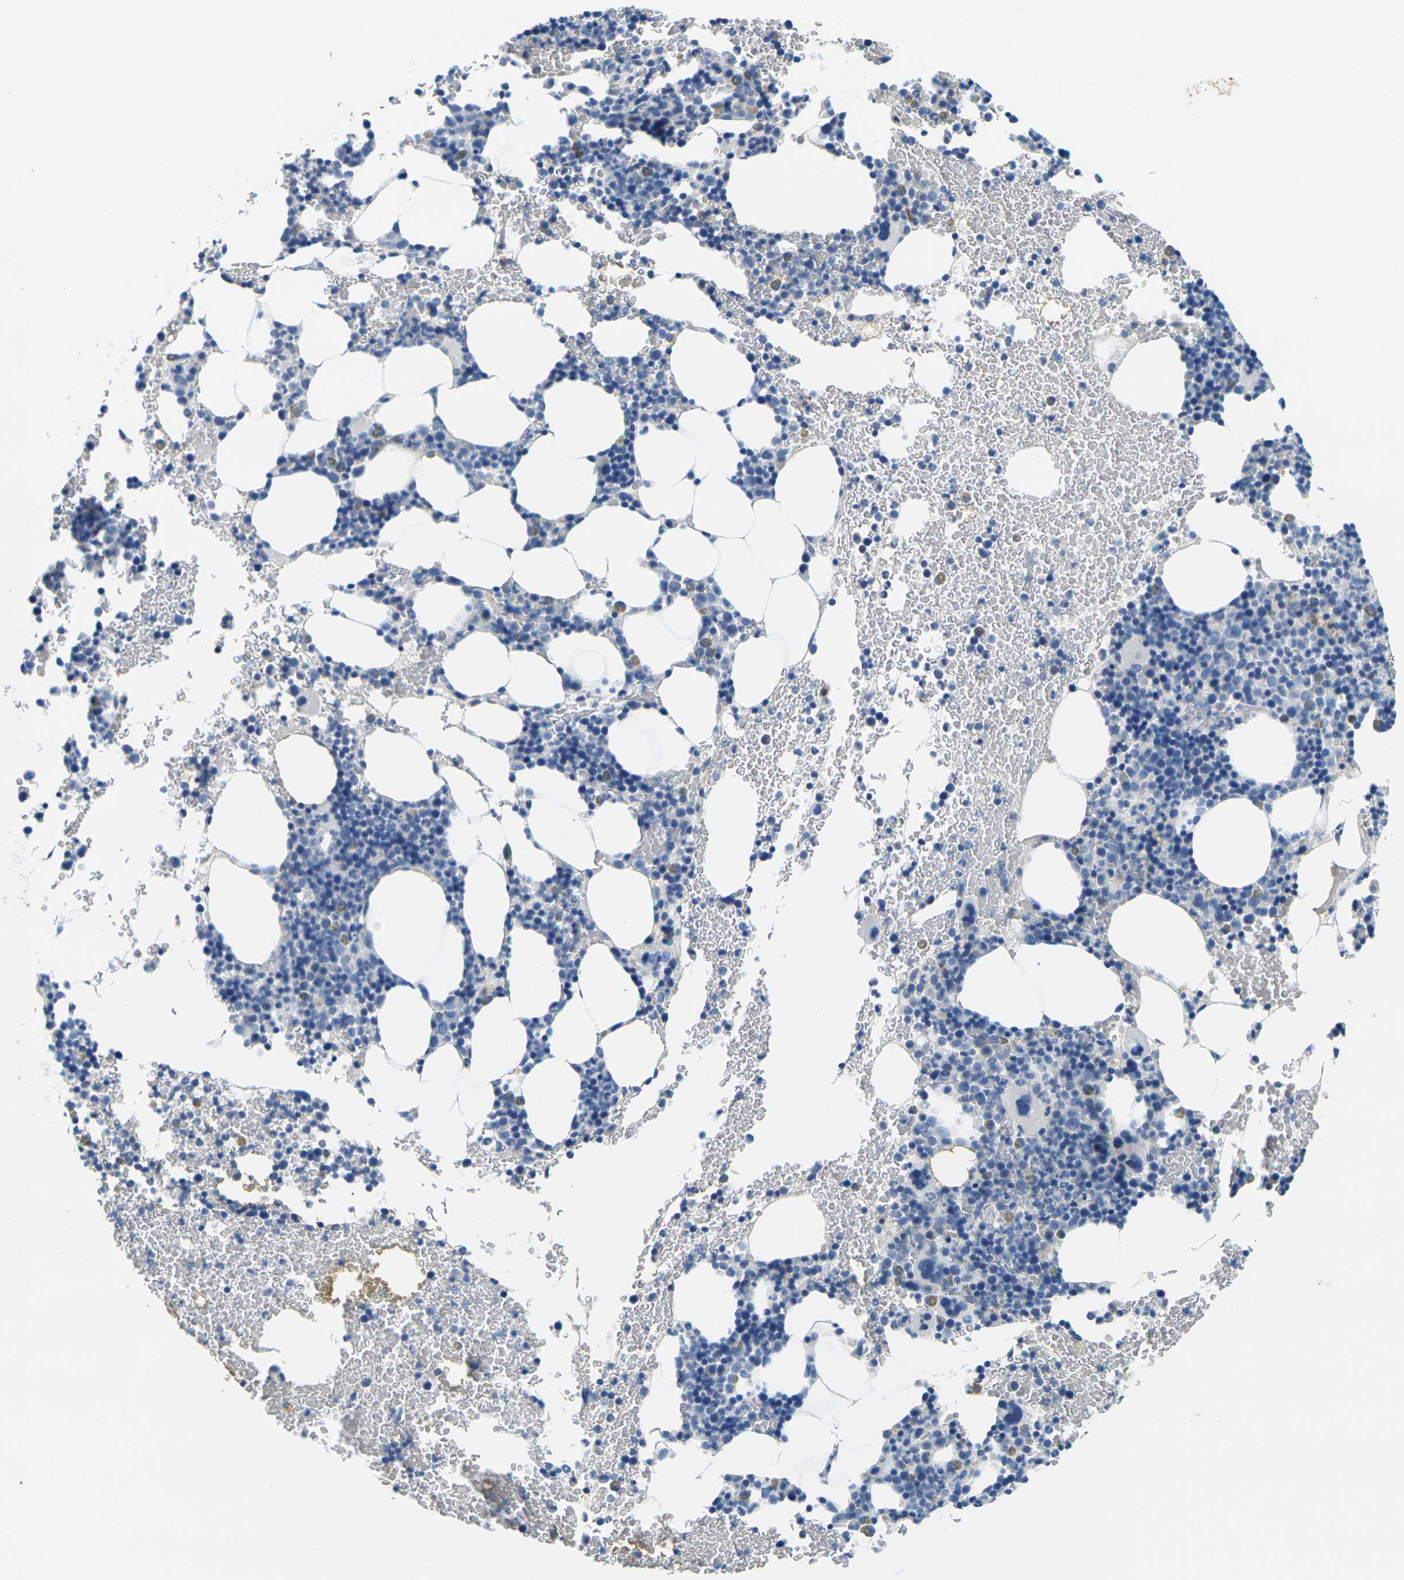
{"staining": {"intensity": "weak", "quantity": "<25%", "location": "cytoplasmic/membranous"}, "tissue": "bone marrow", "cell_type": "Hematopoietic cells", "image_type": "normal", "snomed": [{"axis": "morphology", "description": "Normal tissue, NOS"}, {"axis": "morphology", "description": "Inflammation, NOS"}, {"axis": "topography", "description": "Bone marrow"}], "caption": "Photomicrograph shows no protein positivity in hematopoietic cells of unremarkable bone marrow.", "gene": "FAM3D", "patient": {"sex": "female", "age": 70}}